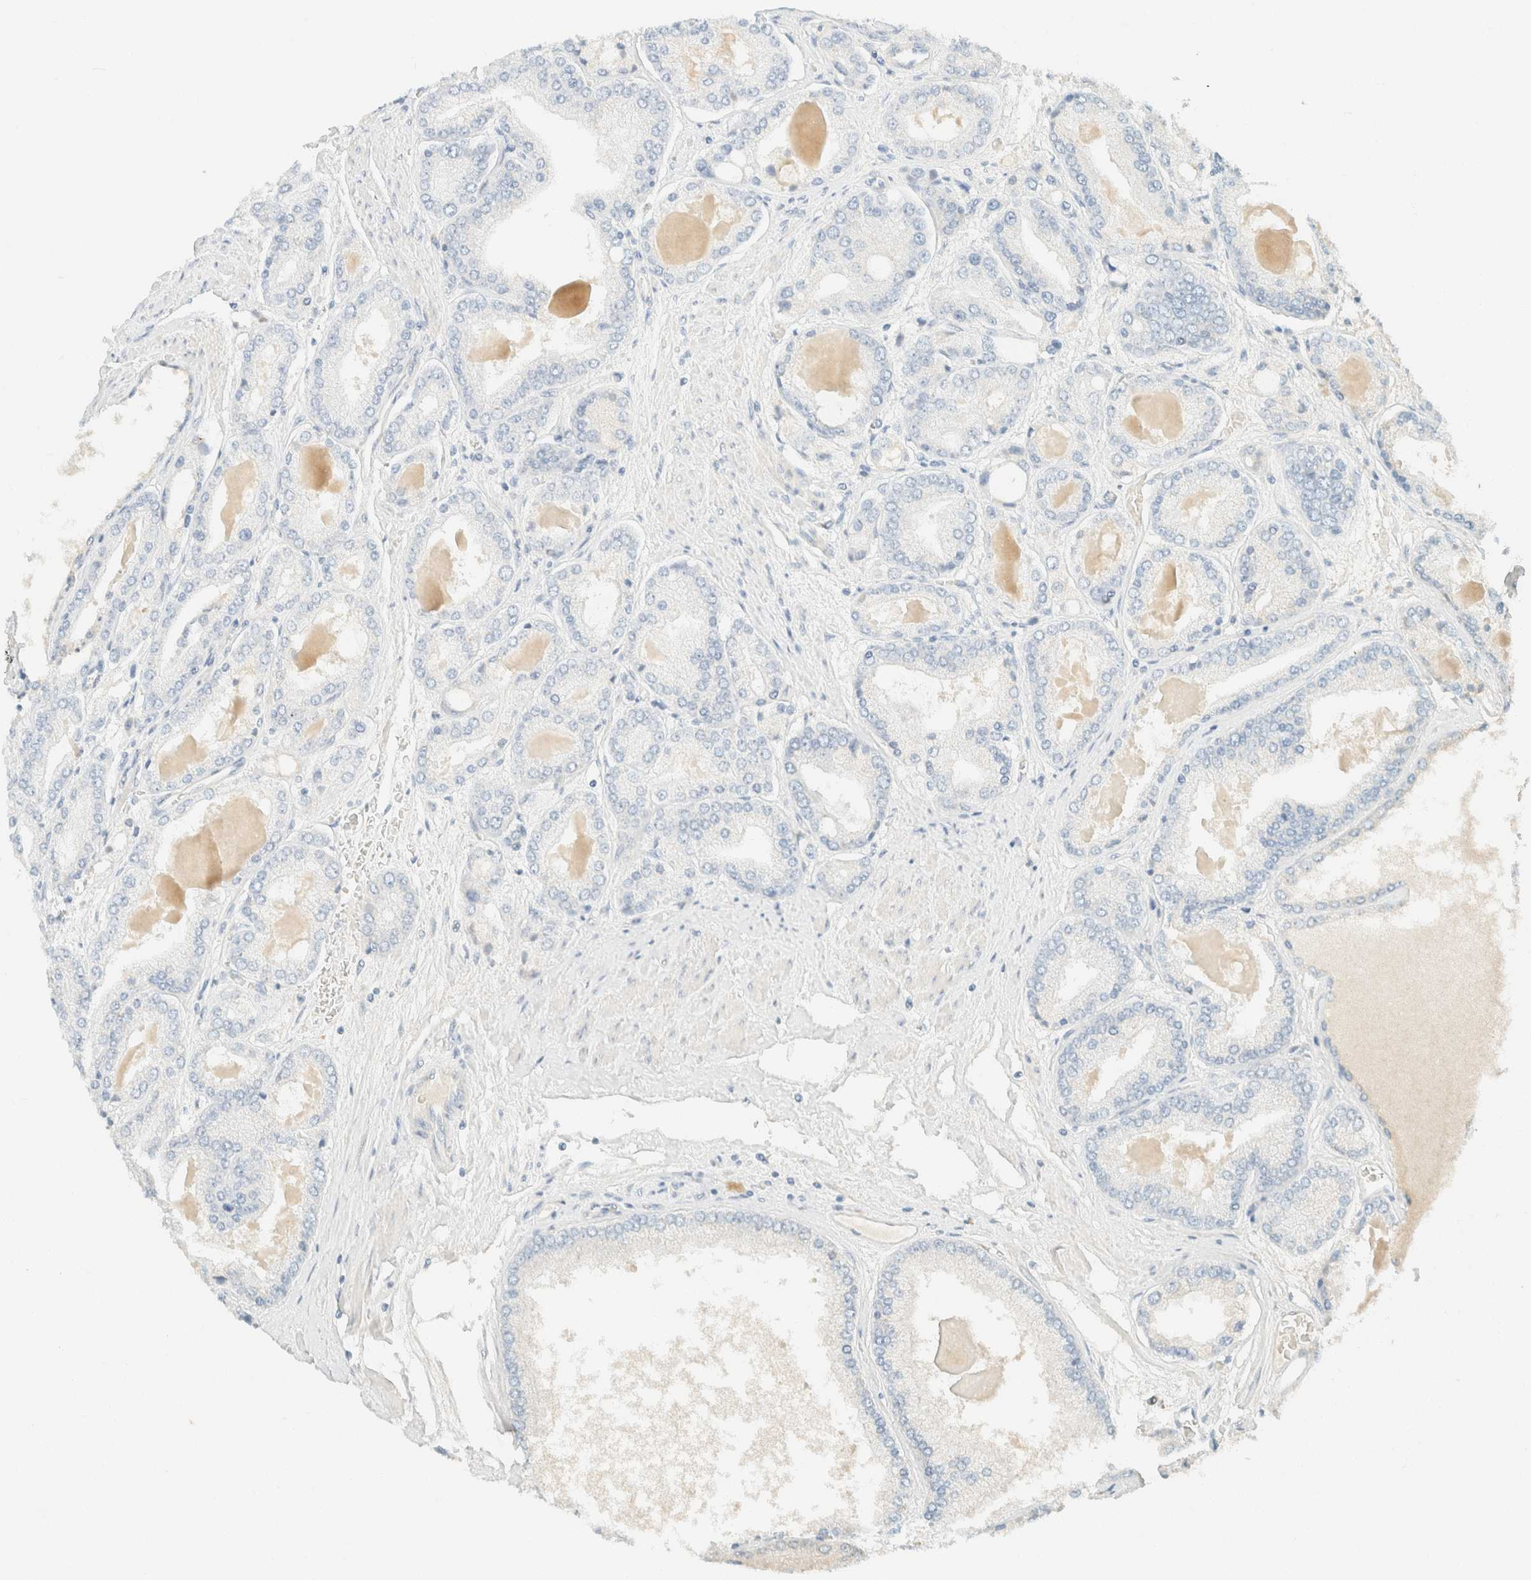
{"staining": {"intensity": "negative", "quantity": "none", "location": "none"}, "tissue": "prostate cancer", "cell_type": "Tumor cells", "image_type": "cancer", "snomed": [{"axis": "morphology", "description": "Adenocarcinoma, High grade"}, {"axis": "topography", "description": "Prostate"}], "caption": "This is a micrograph of IHC staining of prostate cancer, which shows no positivity in tumor cells.", "gene": "GPA33", "patient": {"sex": "male", "age": 59}}